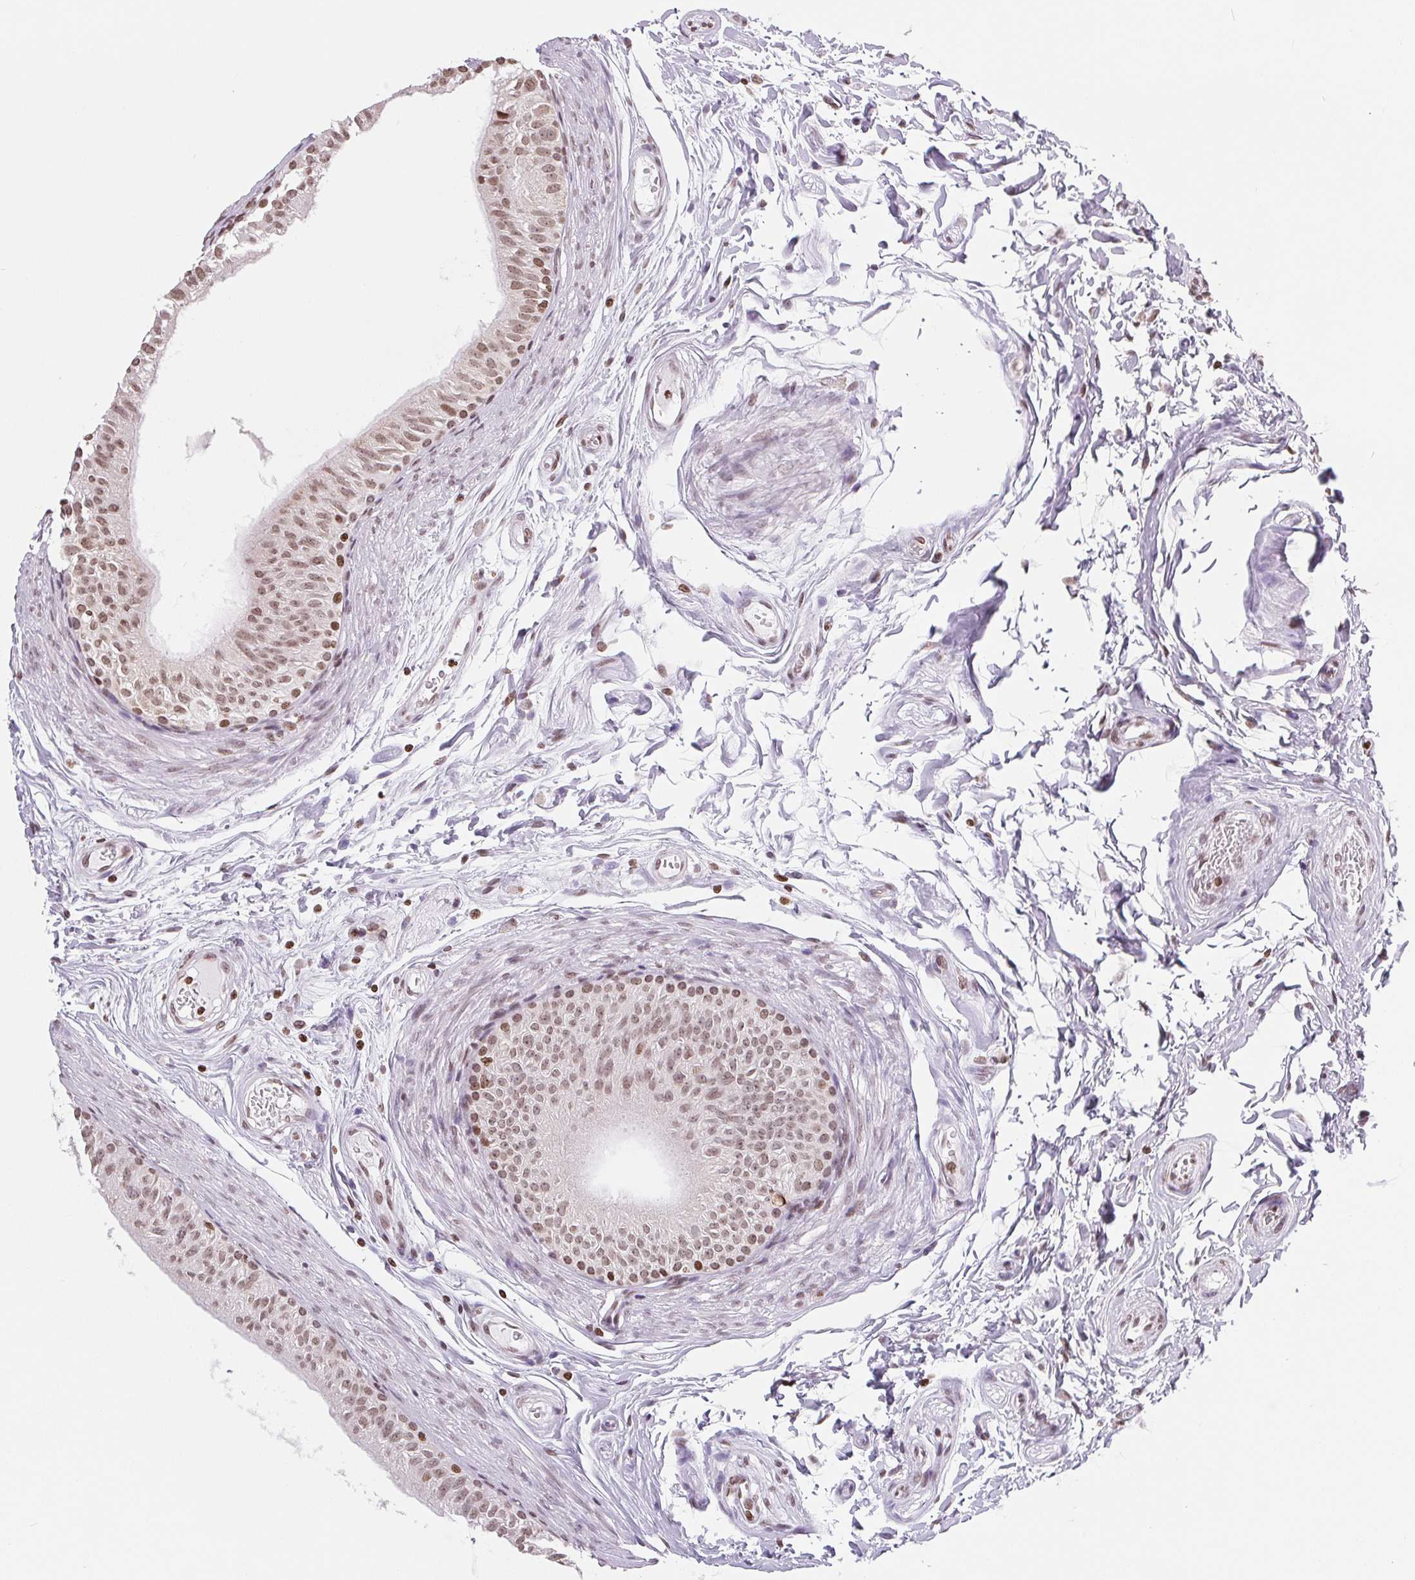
{"staining": {"intensity": "moderate", "quantity": ">75%", "location": "nuclear"}, "tissue": "epididymis", "cell_type": "Glandular cells", "image_type": "normal", "snomed": [{"axis": "morphology", "description": "Normal tissue, NOS"}, {"axis": "topography", "description": "Epididymis"}], "caption": "Moderate nuclear staining for a protein is identified in about >75% of glandular cells of benign epididymis using IHC.", "gene": "SMIM12", "patient": {"sex": "male", "age": 36}}